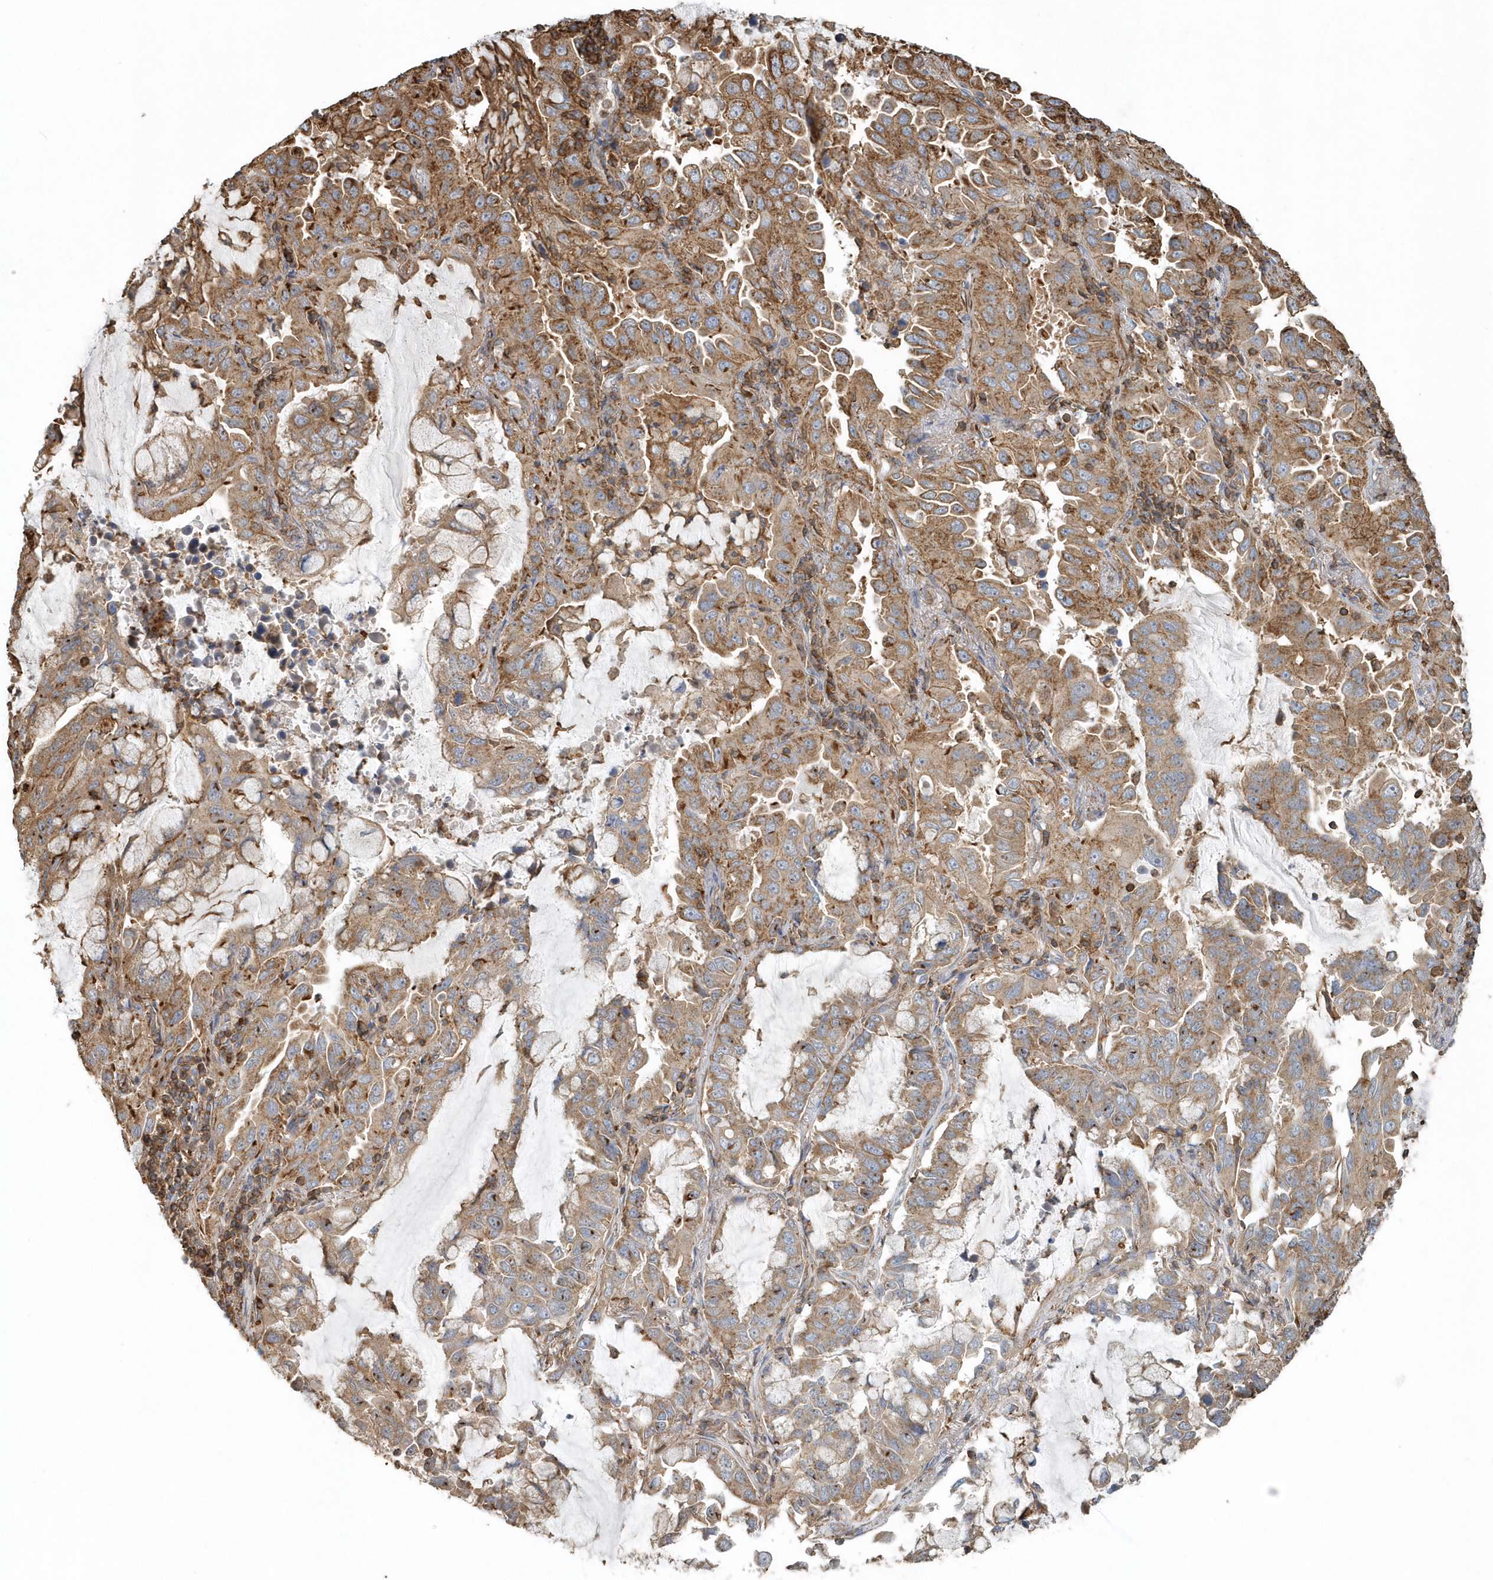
{"staining": {"intensity": "moderate", "quantity": "25%-75%", "location": "cytoplasmic/membranous"}, "tissue": "lung cancer", "cell_type": "Tumor cells", "image_type": "cancer", "snomed": [{"axis": "morphology", "description": "Adenocarcinoma, NOS"}, {"axis": "topography", "description": "Lung"}], "caption": "Lung cancer (adenocarcinoma) stained with a brown dye displays moderate cytoplasmic/membranous positive positivity in about 25%-75% of tumor cells.", "gene": "MMUT", "patient": {"sex": "male", "age": 64}}